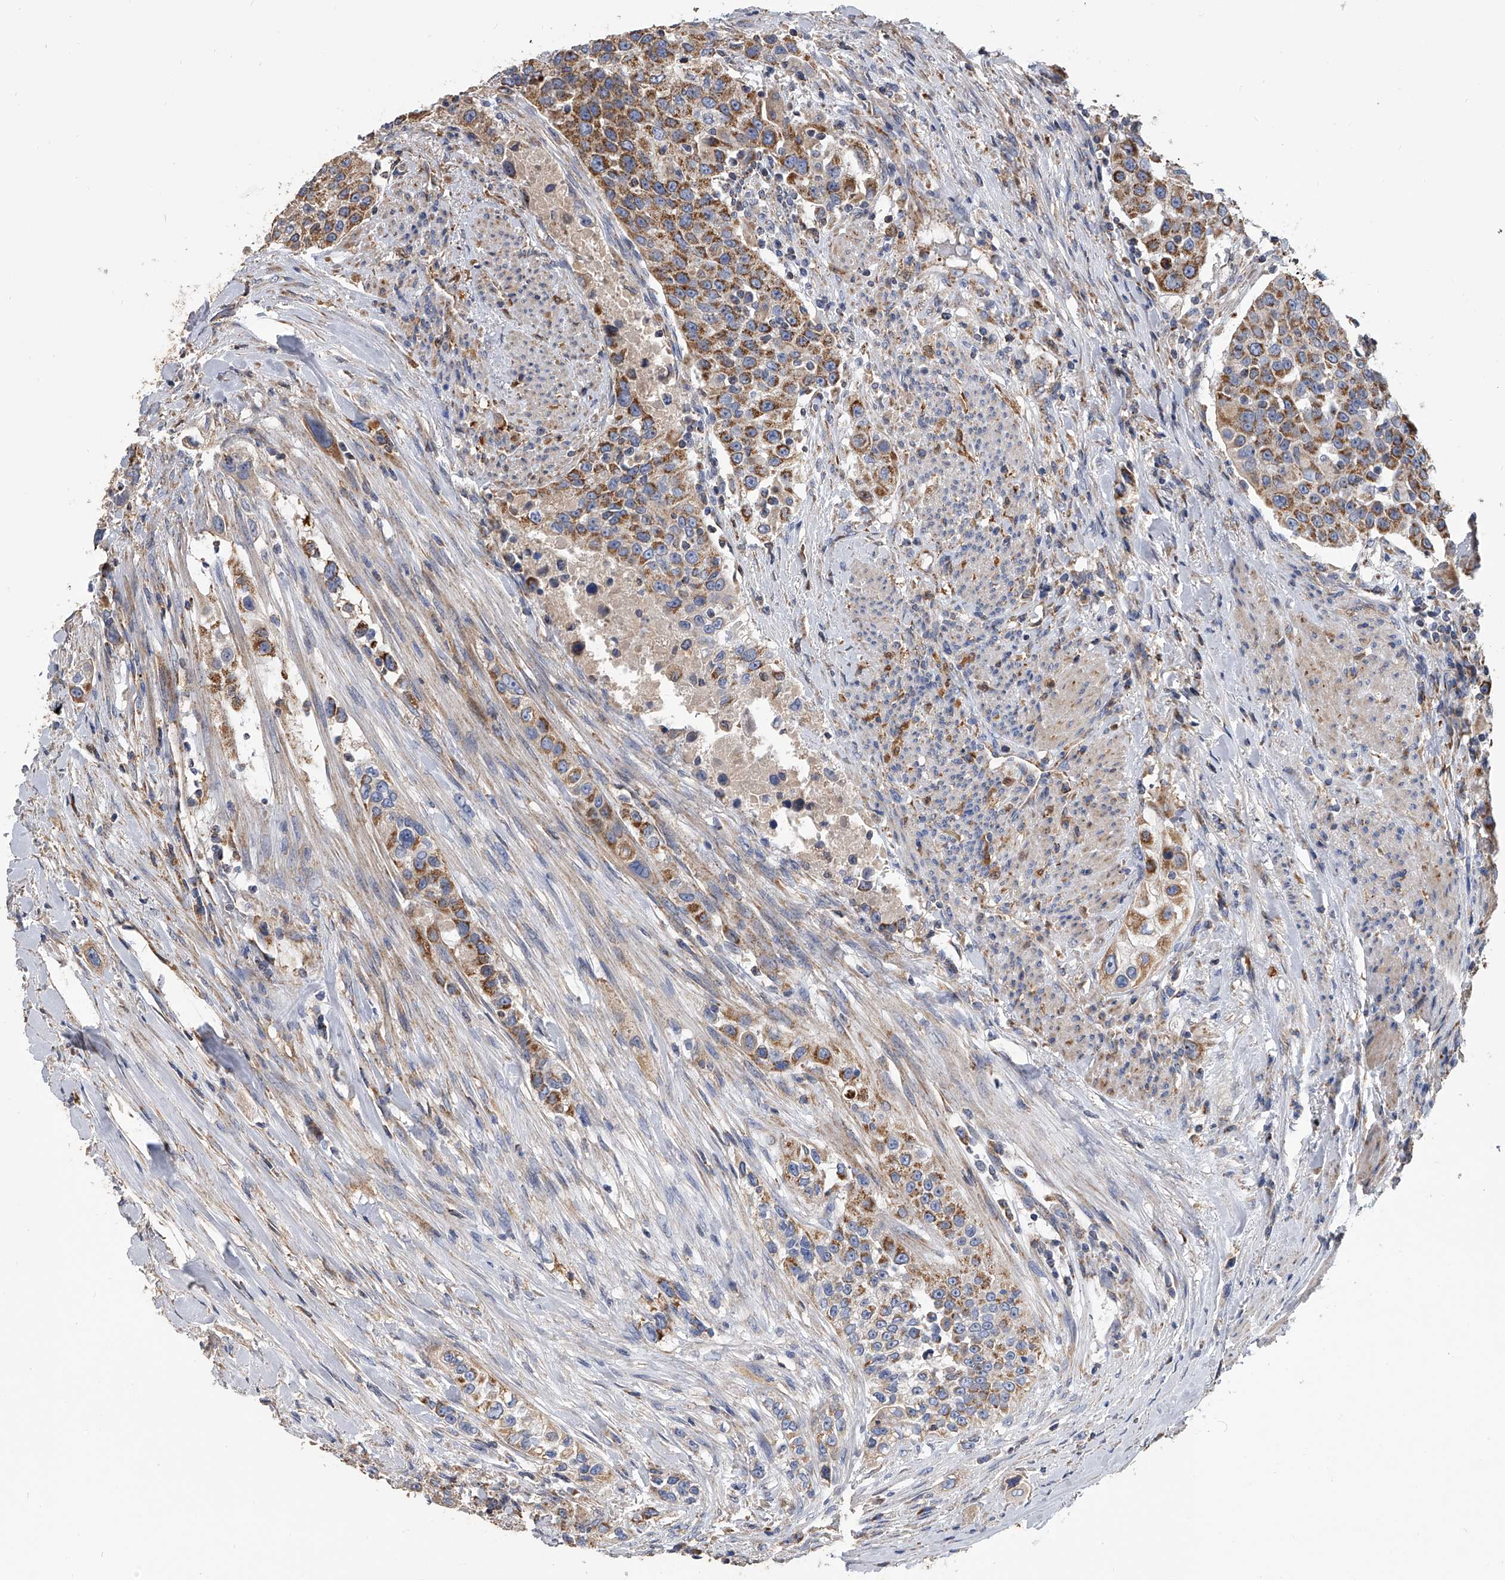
{"staining": {"intensity": "moderate", "quantity": ">75%", "location": "cytoplasmic/membranous"}, "tissue": "urothelial cancer", "cell_type": "Tumor cells", "image_type": "cancer", "snomed": [{"axis": "morphology", "description": "Urothelial carcinoma, High grade"}, {"axis": "topography", "description": "Urinary bladder"}], "caption": "Immunohistochemistry (DAB (3,3'-diaminobenzidine)) staining of human urothelial carcinoma (high-grade) reveals moderate cytoplasmic/membranous protein positivity in approximately >75% of tumor cells.", "gene": "MRPL28", "patient": {"sex": "female", "age": 80}}